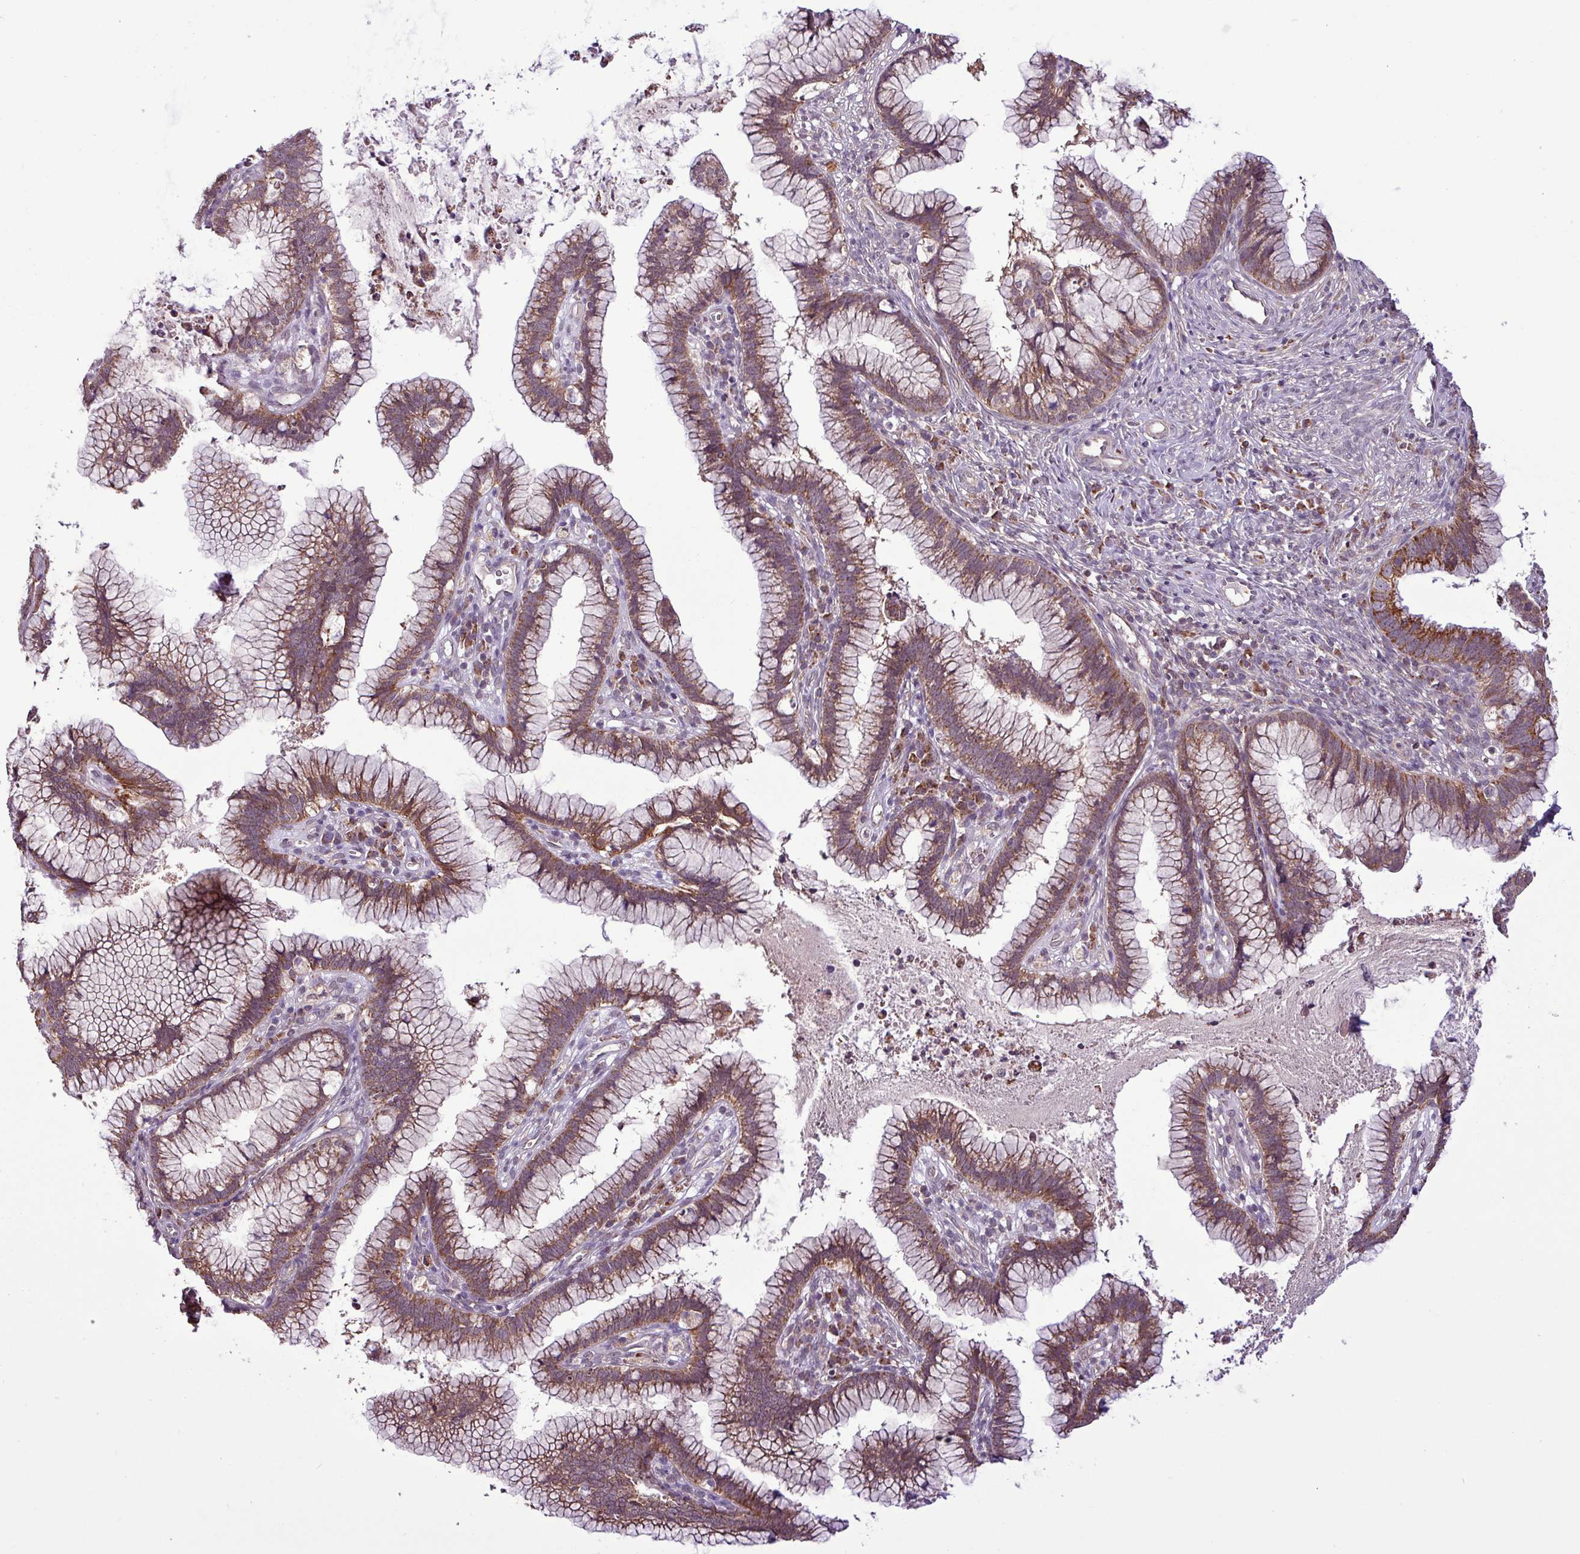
{"staining": {"intensity": "moderate", "quantity": ">75%", "location": "cytoplasmic/membranous"}, "tissue": "cervical cancer", "cell_type": "Tumor cells", "image_type": "cancer", "snomed": [{"axis": "morphology", "description": "Adenocarcinoma, NOS"}, {"axis": "topography", "description": "Cervix"}], "caption": "About >75% of tumor cells in human adenocarcinoma (cervical) exhibit moderate cytoplasmic/membranous protein expression as visualized by brown immunohistochemical staining.", "gene": "MCTP2", "patient": {"sex": "female", "age": 36}}